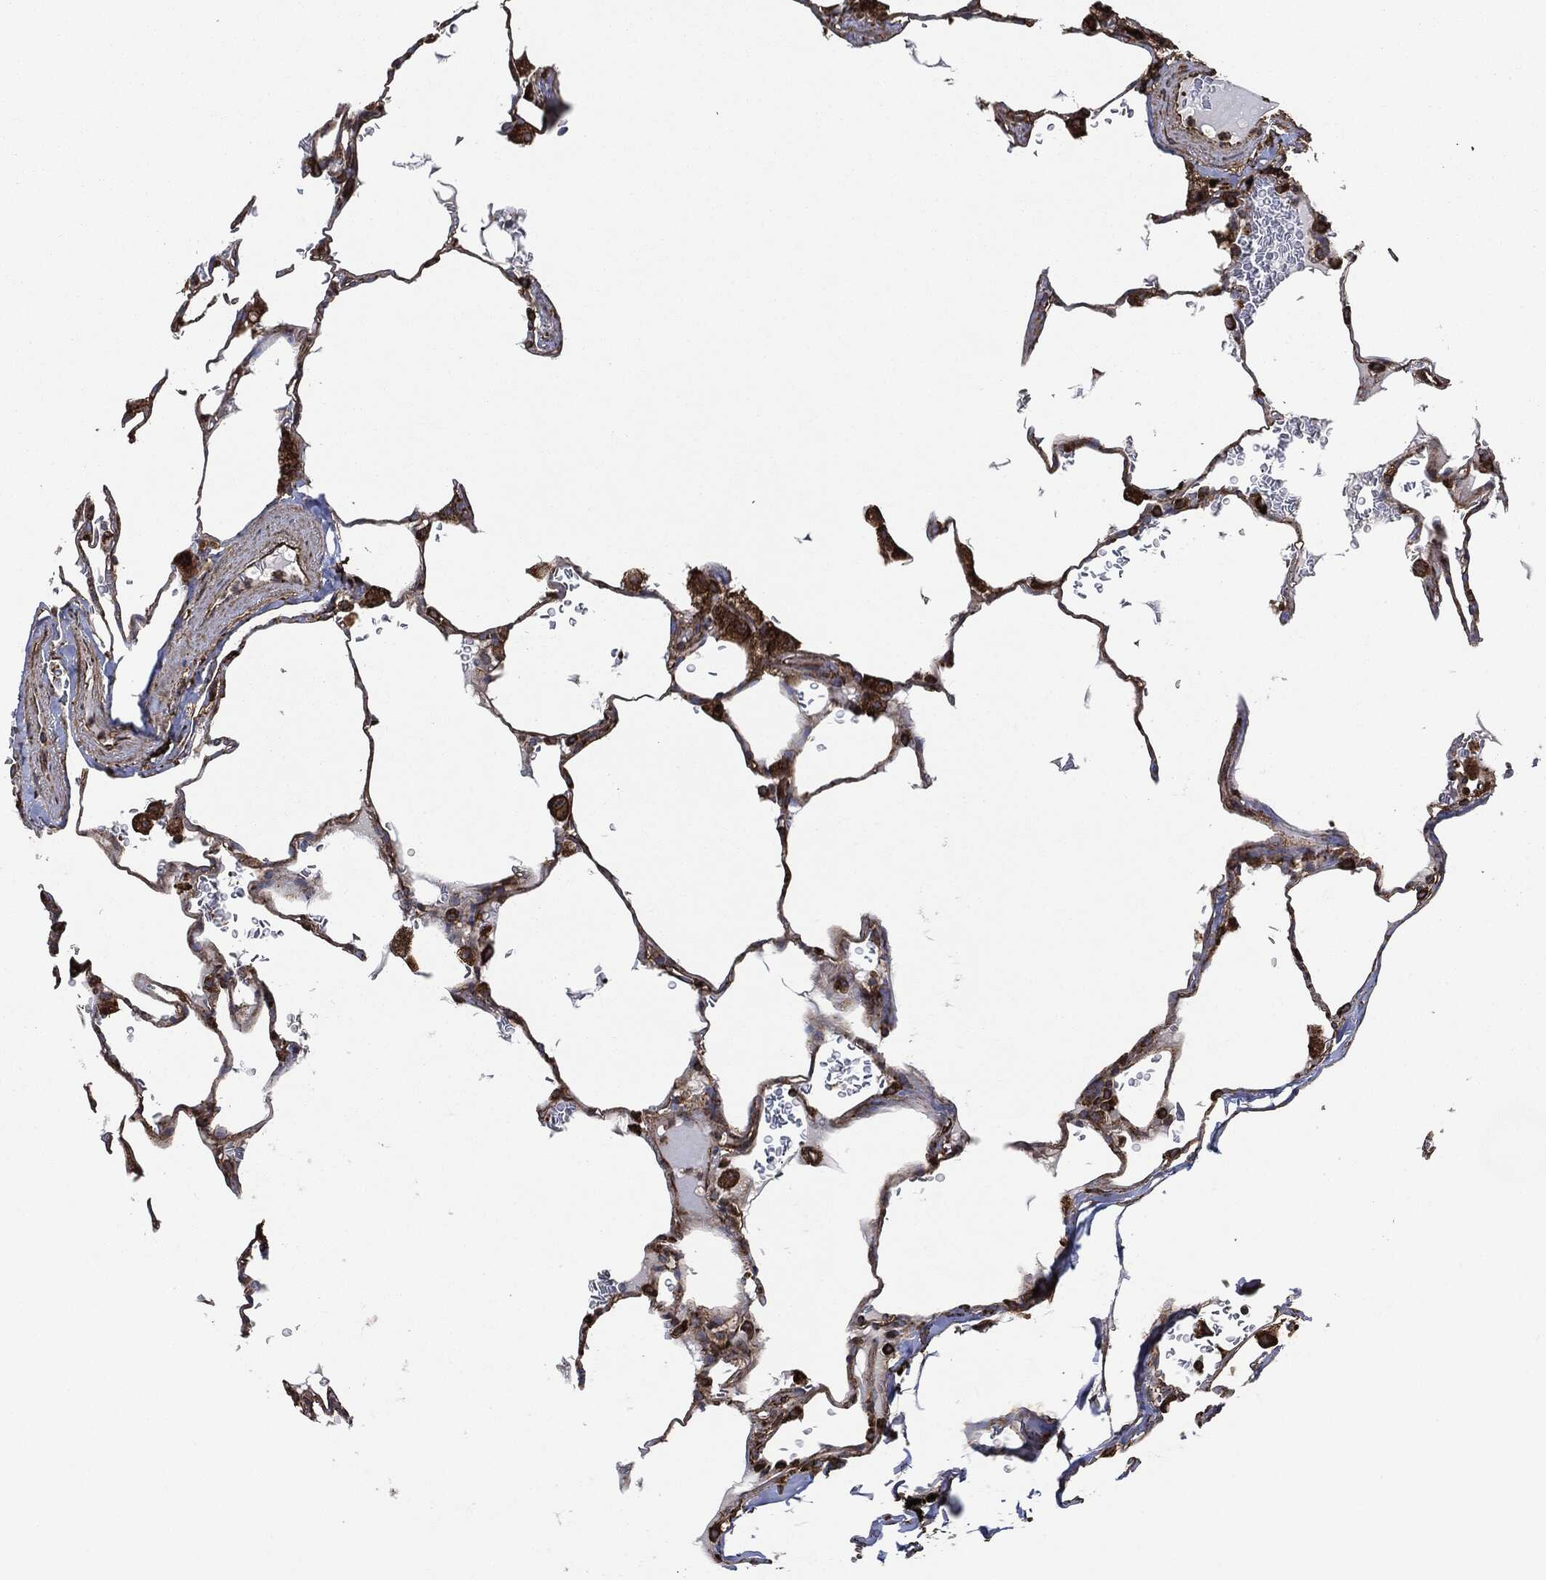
{"staining": {"intensity": "moderate", "quantity": "25%-75%", "location": "cytoplasmic/membranous"}, "tissue": "lung", "cell_type": "Alveolar cells", "image_type": "normal", "snomed": [{"axis": "morphology", "description": "Normal tissue, NOS"}, {"axis": "morphology", "description": "Adenocarcinoma, metastatic, NOS"}, {"axis": "topography", "description": "Lung"}], "caption": "Immunohistochemistry (DAB) staining of unremarkable human lung shows moderate cytoplasmic/membranous protein staining in about 25%-75% of alveolar cells. The protein of interest is shown in brown color, while the nuclei are stained blue.", "gene": "AMFR", "patient": {"sex": "male", "age": 45}}